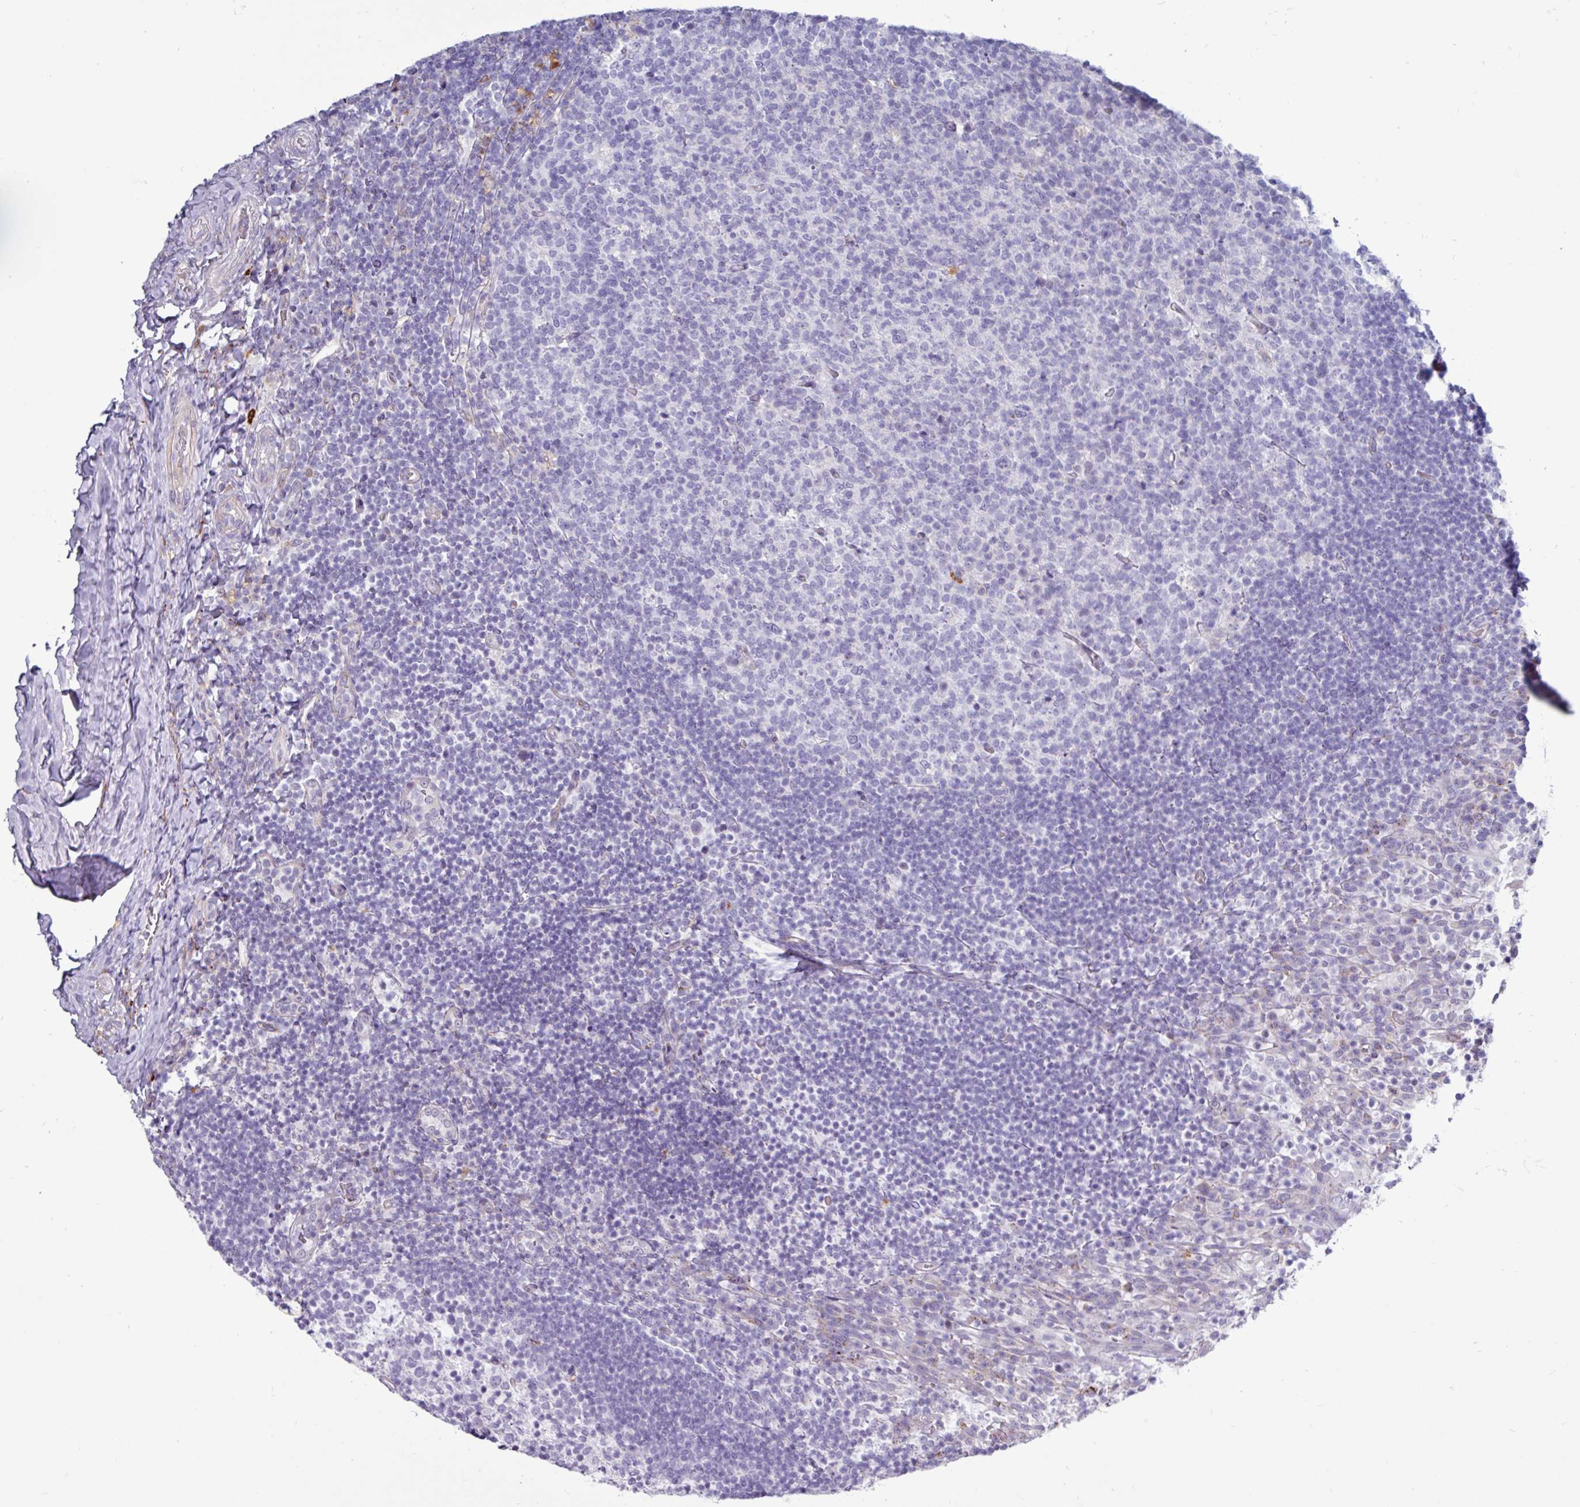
{"staining": {"intensity": "negative", "quantity": "none", "location": "none"}, "tissue": "tonsil", "cell_type": "Germinal center cells", "image_type": "normal", "snomed": [{"axis": "morphology", "description": "Normal tissue, NOS"}, {"axis": "topography", "description": "Tonsil"}], "caption": "This is an IHC image of normal tonsil. There is no expression in germinal center cells.", "gene": "AMIGO2", "patient": {"sex": "female", "age": 10}}